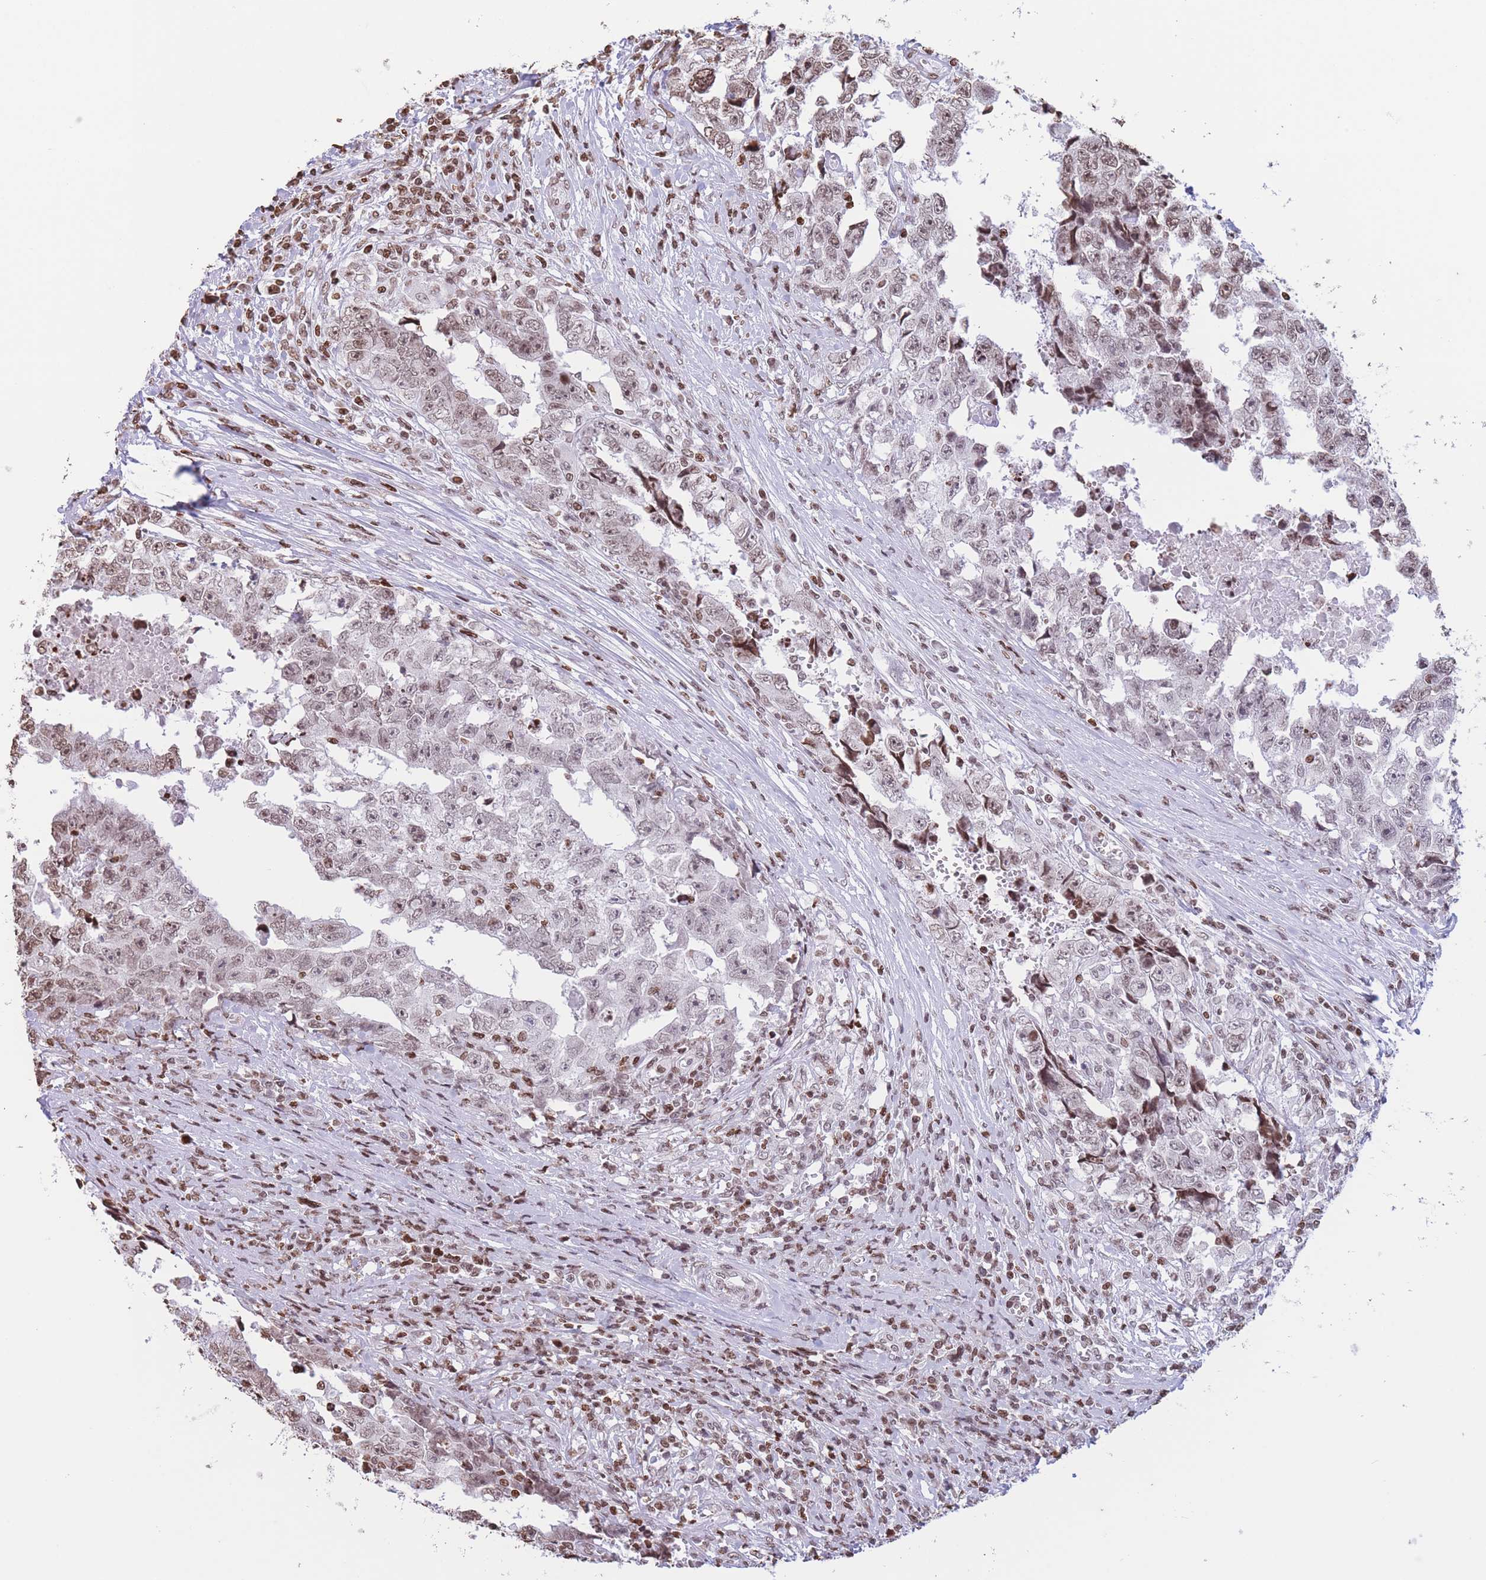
{"staining": {"intensity": "weak", "quantity": ">75%", "location": "nuclear"}, "tissue": "testis cancer", "cell_type": "Tumor cells", "image_type": "cancer", "snomed": [{"axis": "morphology", "description": "Carcinoma, Embryonal, NOS"}, {"axis": "topography", "description": "Testis"}], "caption": "Immunohistochemical staining of testis embryonal carcinoma demonstrates low levels of weak nuclear protein staining in approximately >75% of tumor cells.", "gene": "H2BC11", "patient": {"sex": "male", "age": 25}}